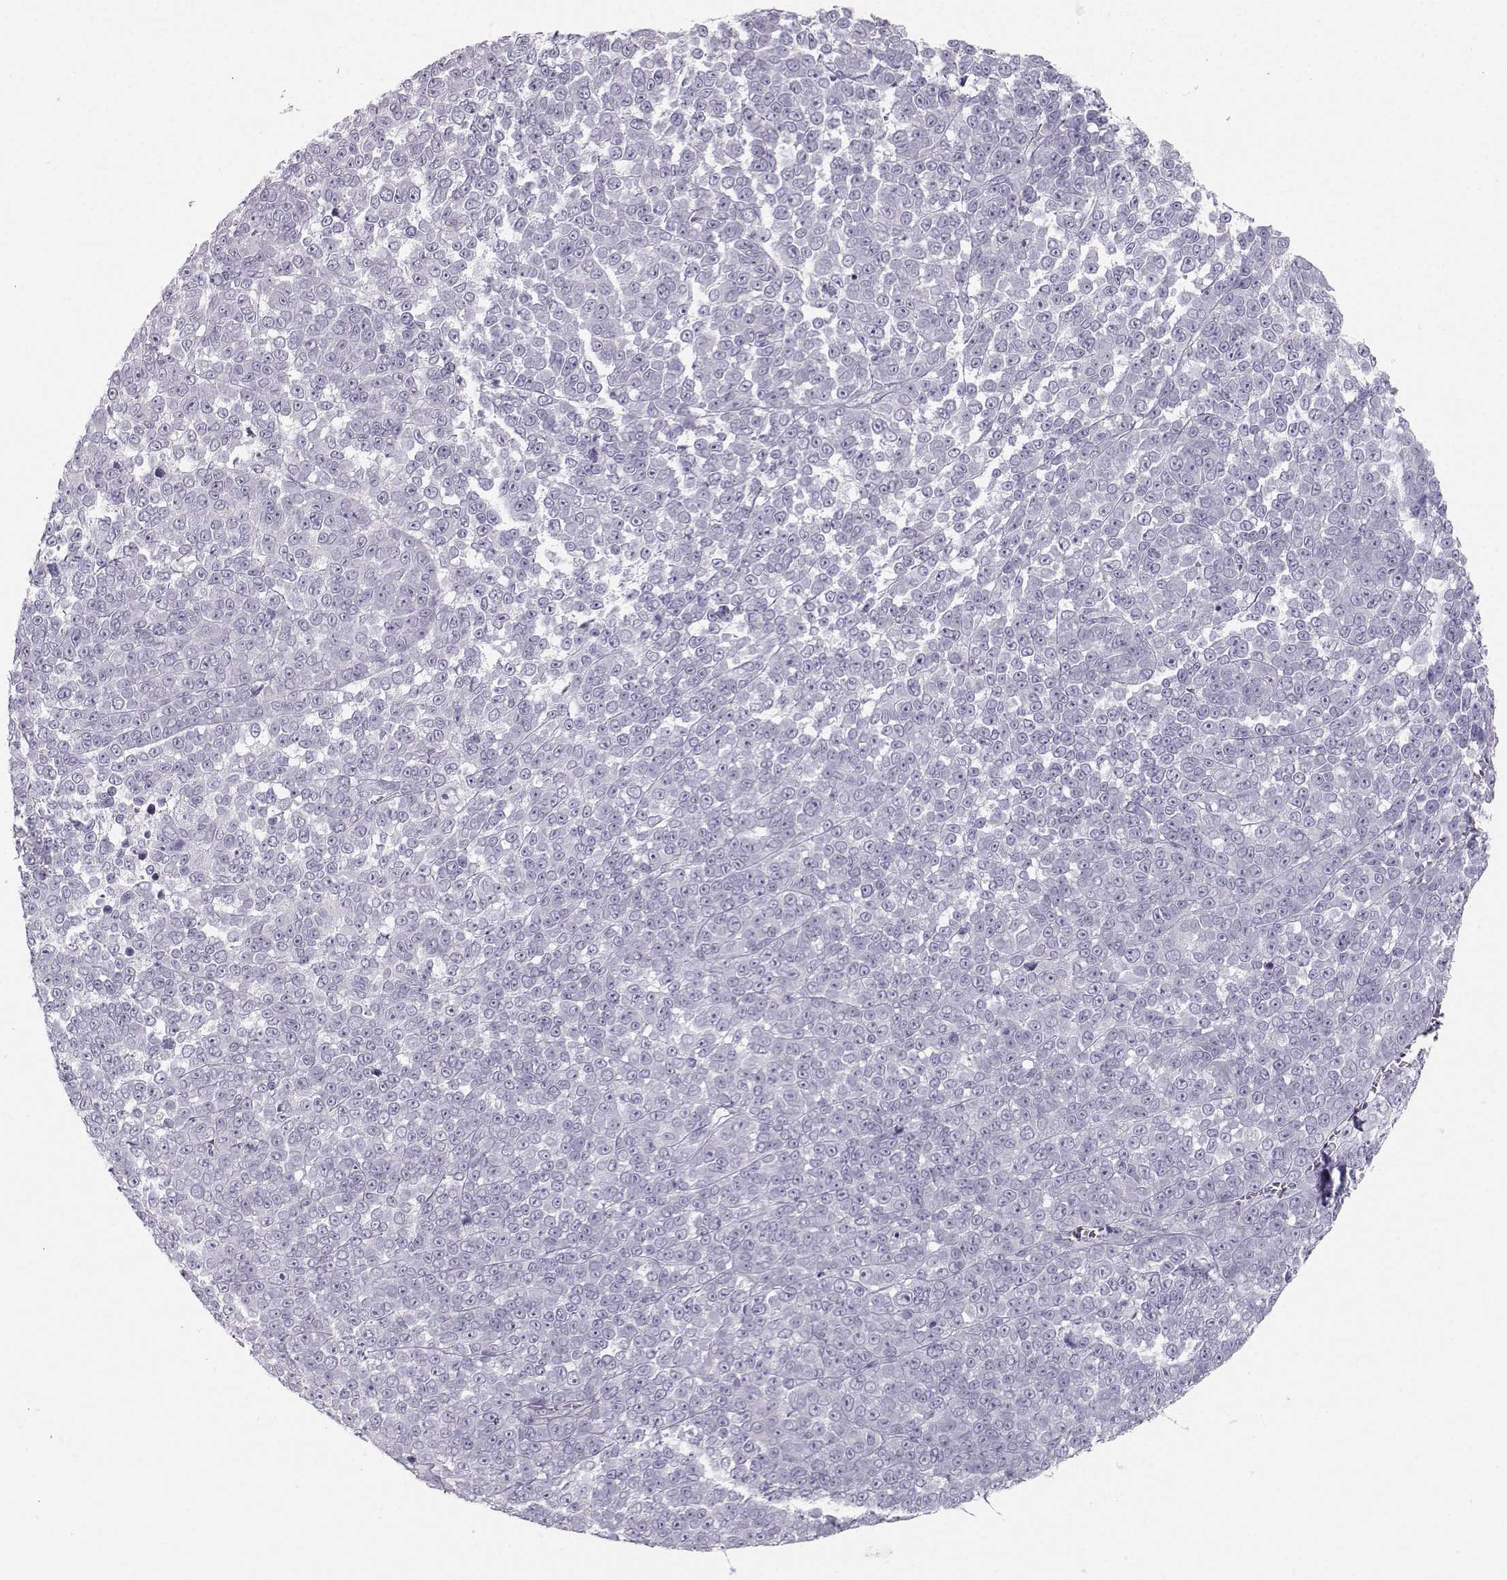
{"staining": {"intensity": "negative", "quantity": "none", "location": "none"}, "tissue": "melanoma", "cell_type": "Tumor cells", "image_type": "cancer", "snomed": [{"axis": "morphology", "description": "Malignant melanoma, NOS"}, {"axis": "topography", "description": "Skin"}], "caption": "The immunohistochemistry image has no significant expression in tumor cells of malignant melanoma tissue.", "gene": "CASR", "patient": {"sex": "female", "age": 95}}